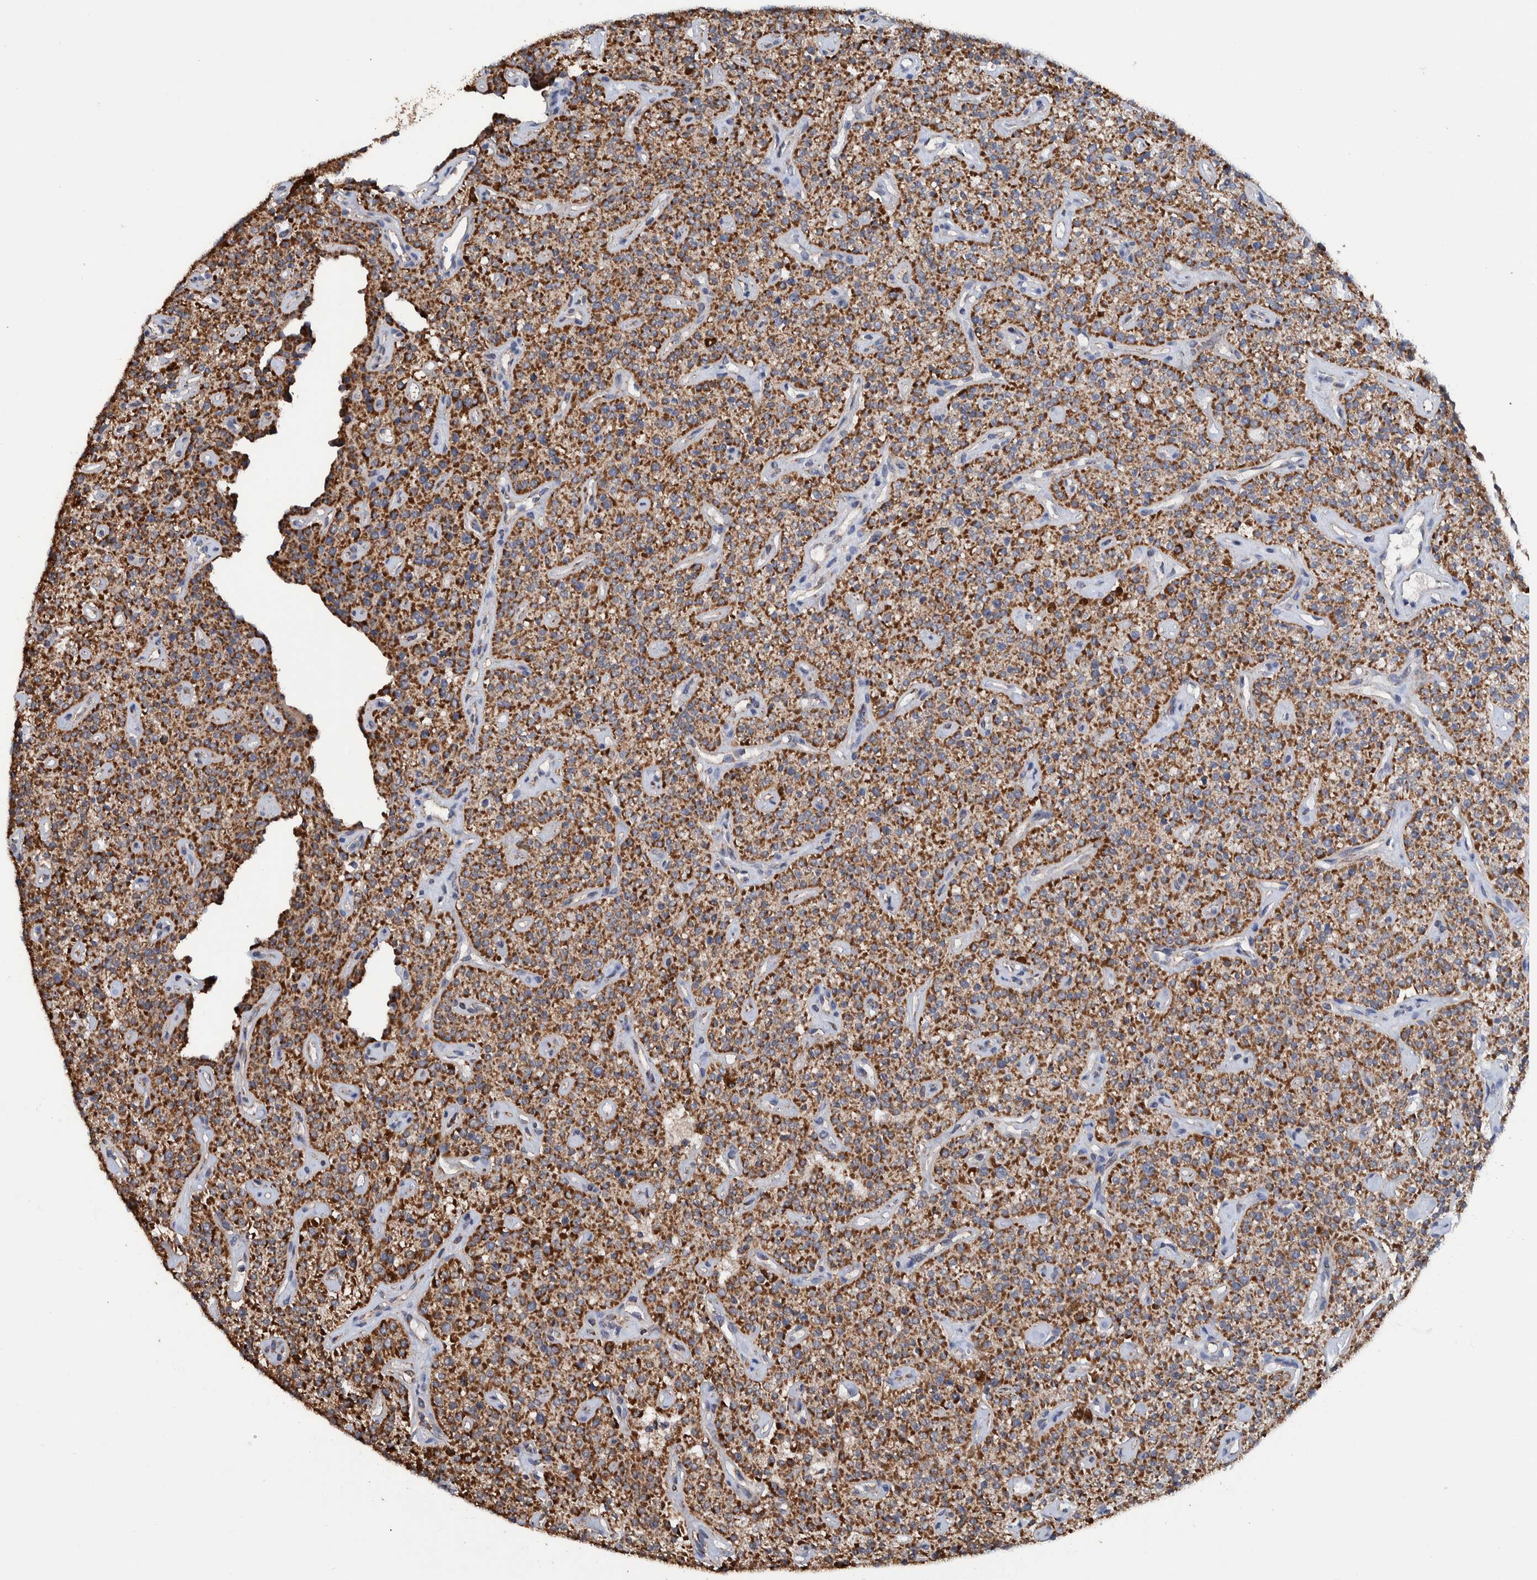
{"staining": {"intensity": "strong", "quantity": ">75%", "location": "cytoplasmic/membranous"}, "tissue": "parathyroid gland", "cell_type": "Glandular cells", "image_type": "normal", "snomed": [{"axis": "morphology", "description": "Normal tissue, NOS"}, {"axis": "topography", "description": "Parathyroid gland"}], "caption": "Immunohistochemistry (DAB) staining of benign parathyroid gland displays strong cytoplasmic/membranous protein positivity in about >75% of glandular cells. The protein is shown in brown color, while the nuclei are stained blue.", "gene": "DECR1", "patient": {"sex": "male", "age": 46}}